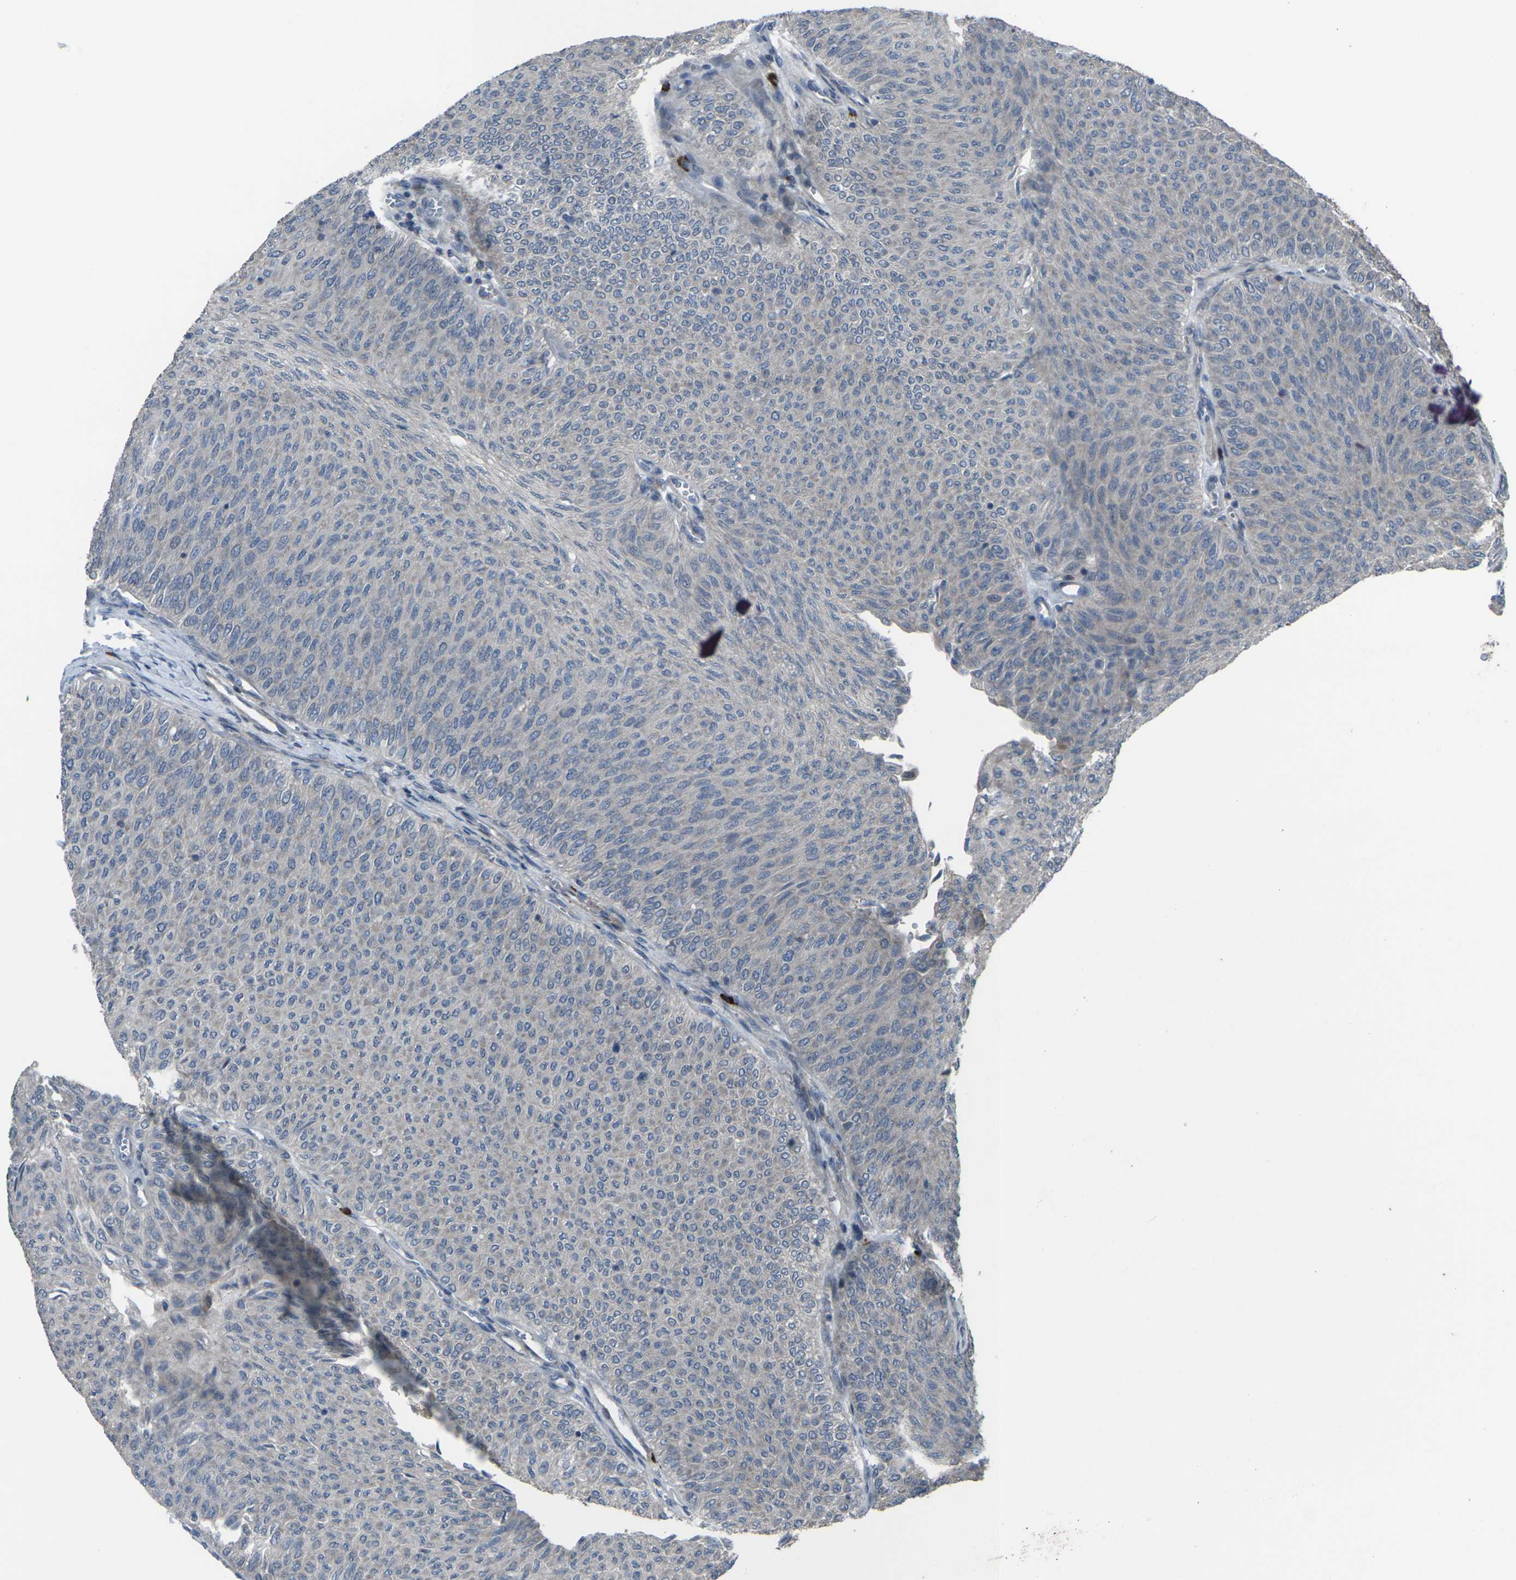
{"staining": {"intensity": "negative", "quantity": "none", "location": "none"}, "tissue": "urothelial cancer", "cell_type": "Tumor cells", "image_type": "cancer", "snomed": [{"axis": "morphology", "description": "Urothelial carcinoma, Low grade"}, {"axis": "topography", "description": "Urinary bladder"}], "caption": "Urothelial cancer stained for a protein using immunohistochemistry reveals no positivity tumor cells.", "gene": "CCR10", "patient": {"sex": "male", "age": 78}}